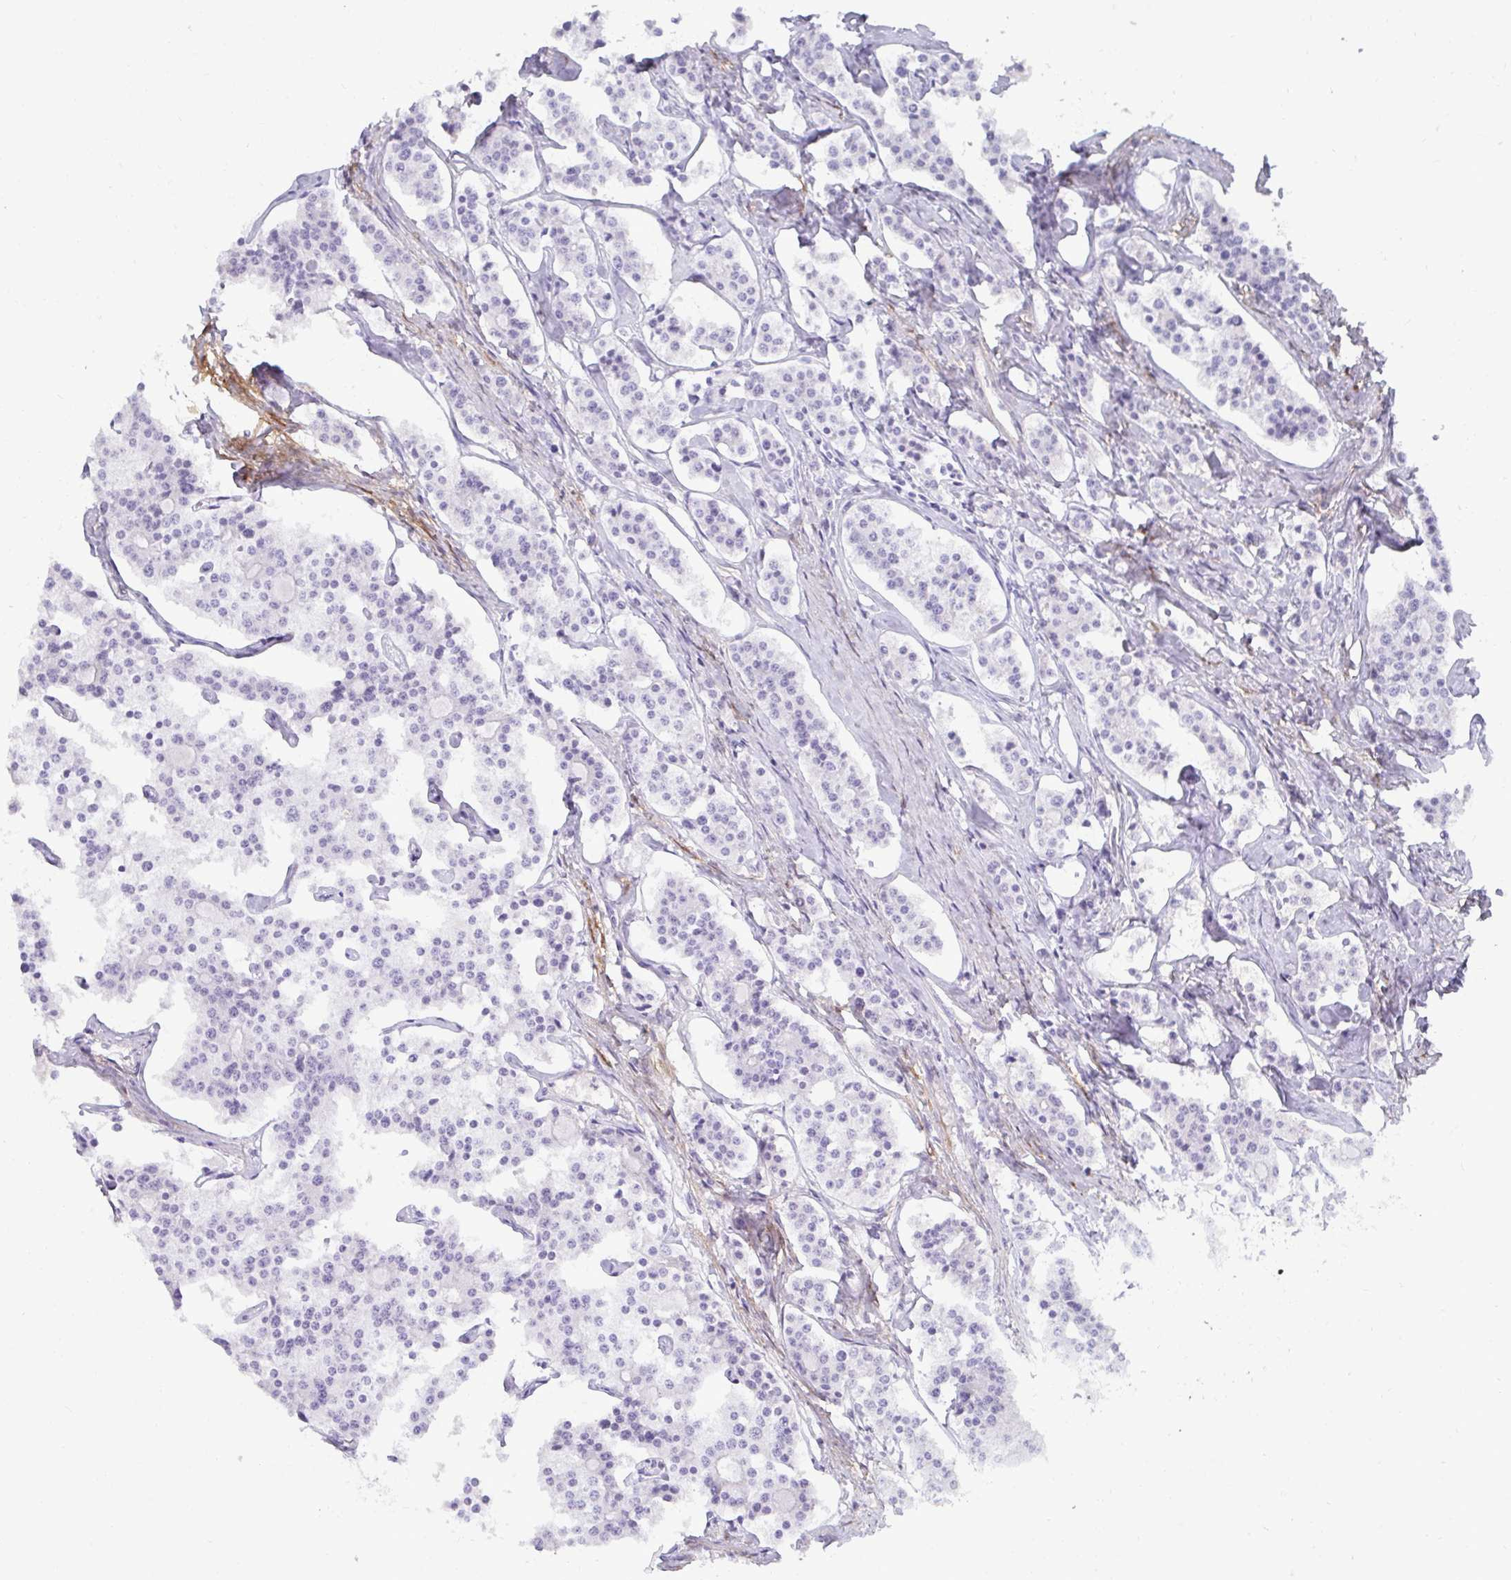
{"staining": {"intensity": "negative", "quantity": "none", "location": "none"}, "tissue": "carcinoid", "cell_type": "Tumor cells", "image_type": "cancer", "snomed": [{"axis": "morphology", "description": "Carcinoid, malignant, NOS"}, {"axis": "topography", "description": "Small intestine"}], "caption": "The micrograph demonstrates no significant staining in tumor cells of carcinoid.", "gene": "HSPB6", "patient": {"sex": "male", "age": 63}}